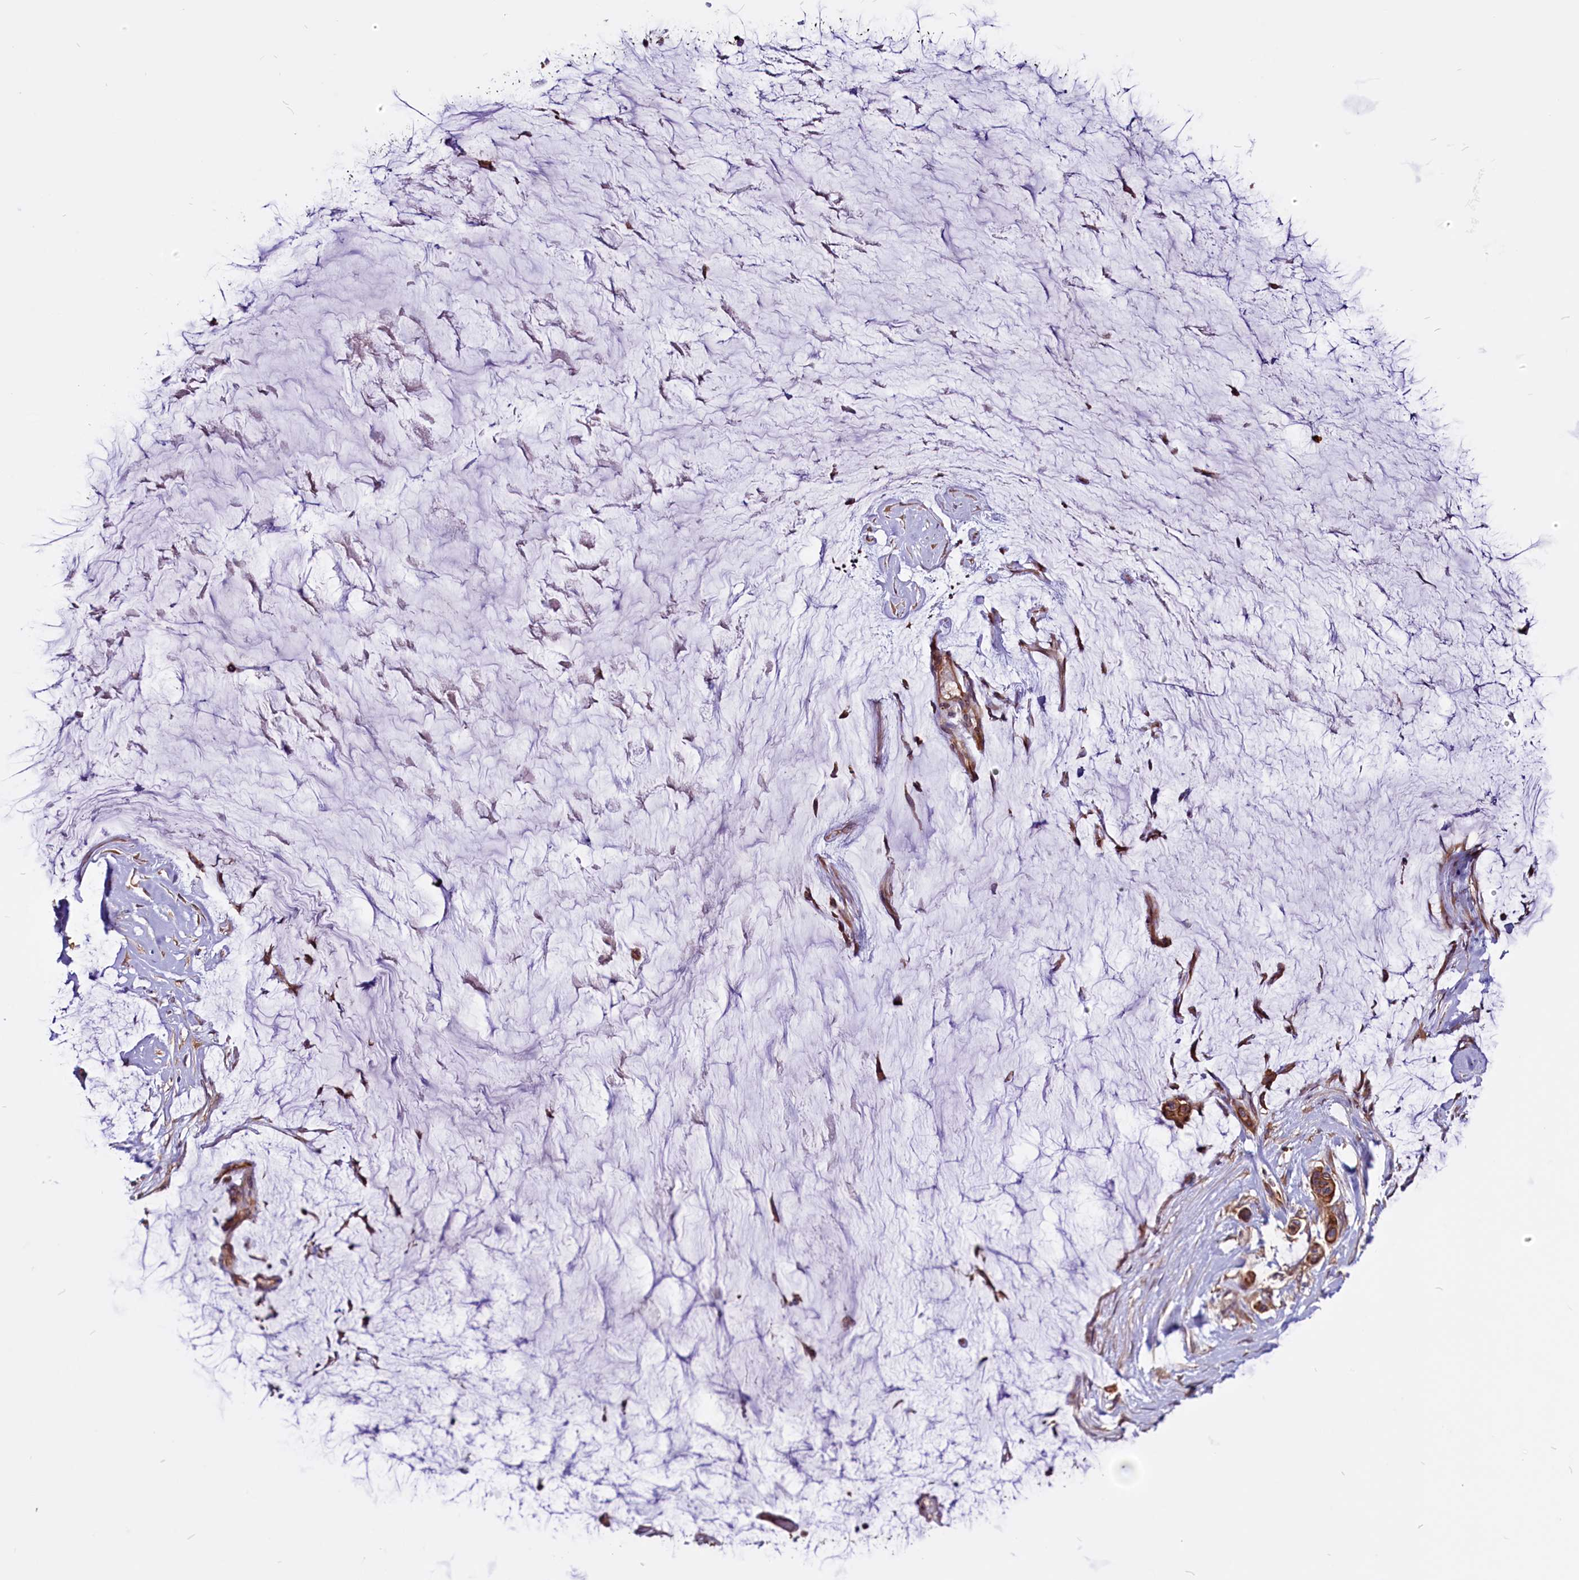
{"staining": {"intensity": "strong", "quantity": ">75%", "location": "cytoplasmic/membranous"}, "tissue": "ovarian cancer", "cell_type": "Tumor cells", "image_type": "cancer", "snomed": [{"axis": "morphology", "description": "Cystadenocarcinoma, mucinous, NOS"}, {"axis": "topography", "description": "Ovary"}], "caption": "Immunohistochemical staining of human ovarian cancer displays high levels of strong cytoplasmic/membranous positivity in approximately >75% of tumor cells.", "gene": "EIF3G", "patient": {"sex": "female", "age": 39}}